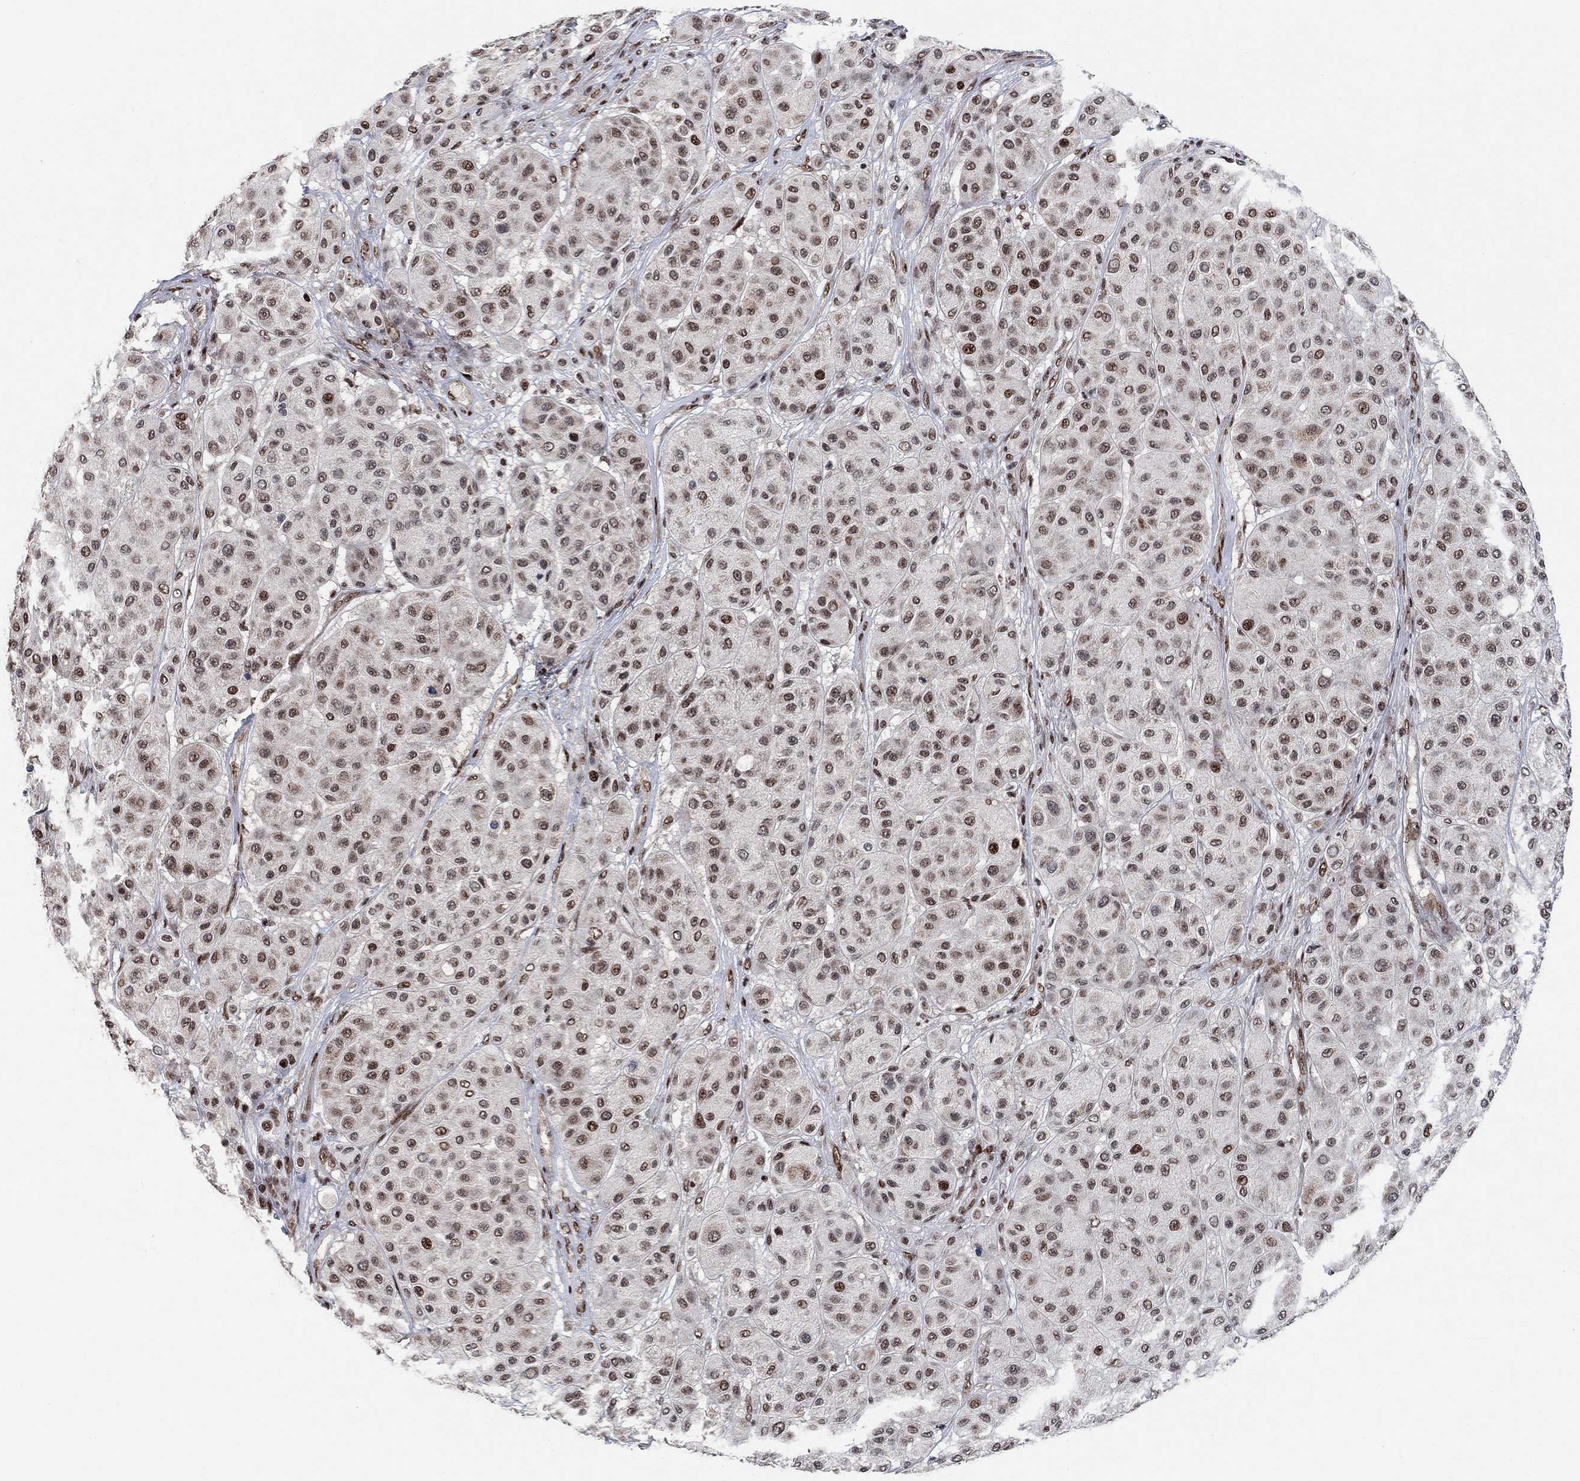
{"staining": {"intensity": "moderate", "quantity": ">75%", "location": "nuclear"}, "tissue": "melanoma", "cell_type": "Tumor cells", "image_type": "cancer", "snomed": [{"axis": "morphology", "description": "Malignant melanoma, Metastatic site"}, {"axis": "topography", "description": "Smooth muscle"}], "caption": "Tumor cells display medium levels of moderate nuclear expression in approximately >75% of cells in human malignant melanoma (metastatic site).", "gene": "E4F1", "patient": {"sex": "male", "age": 41}}